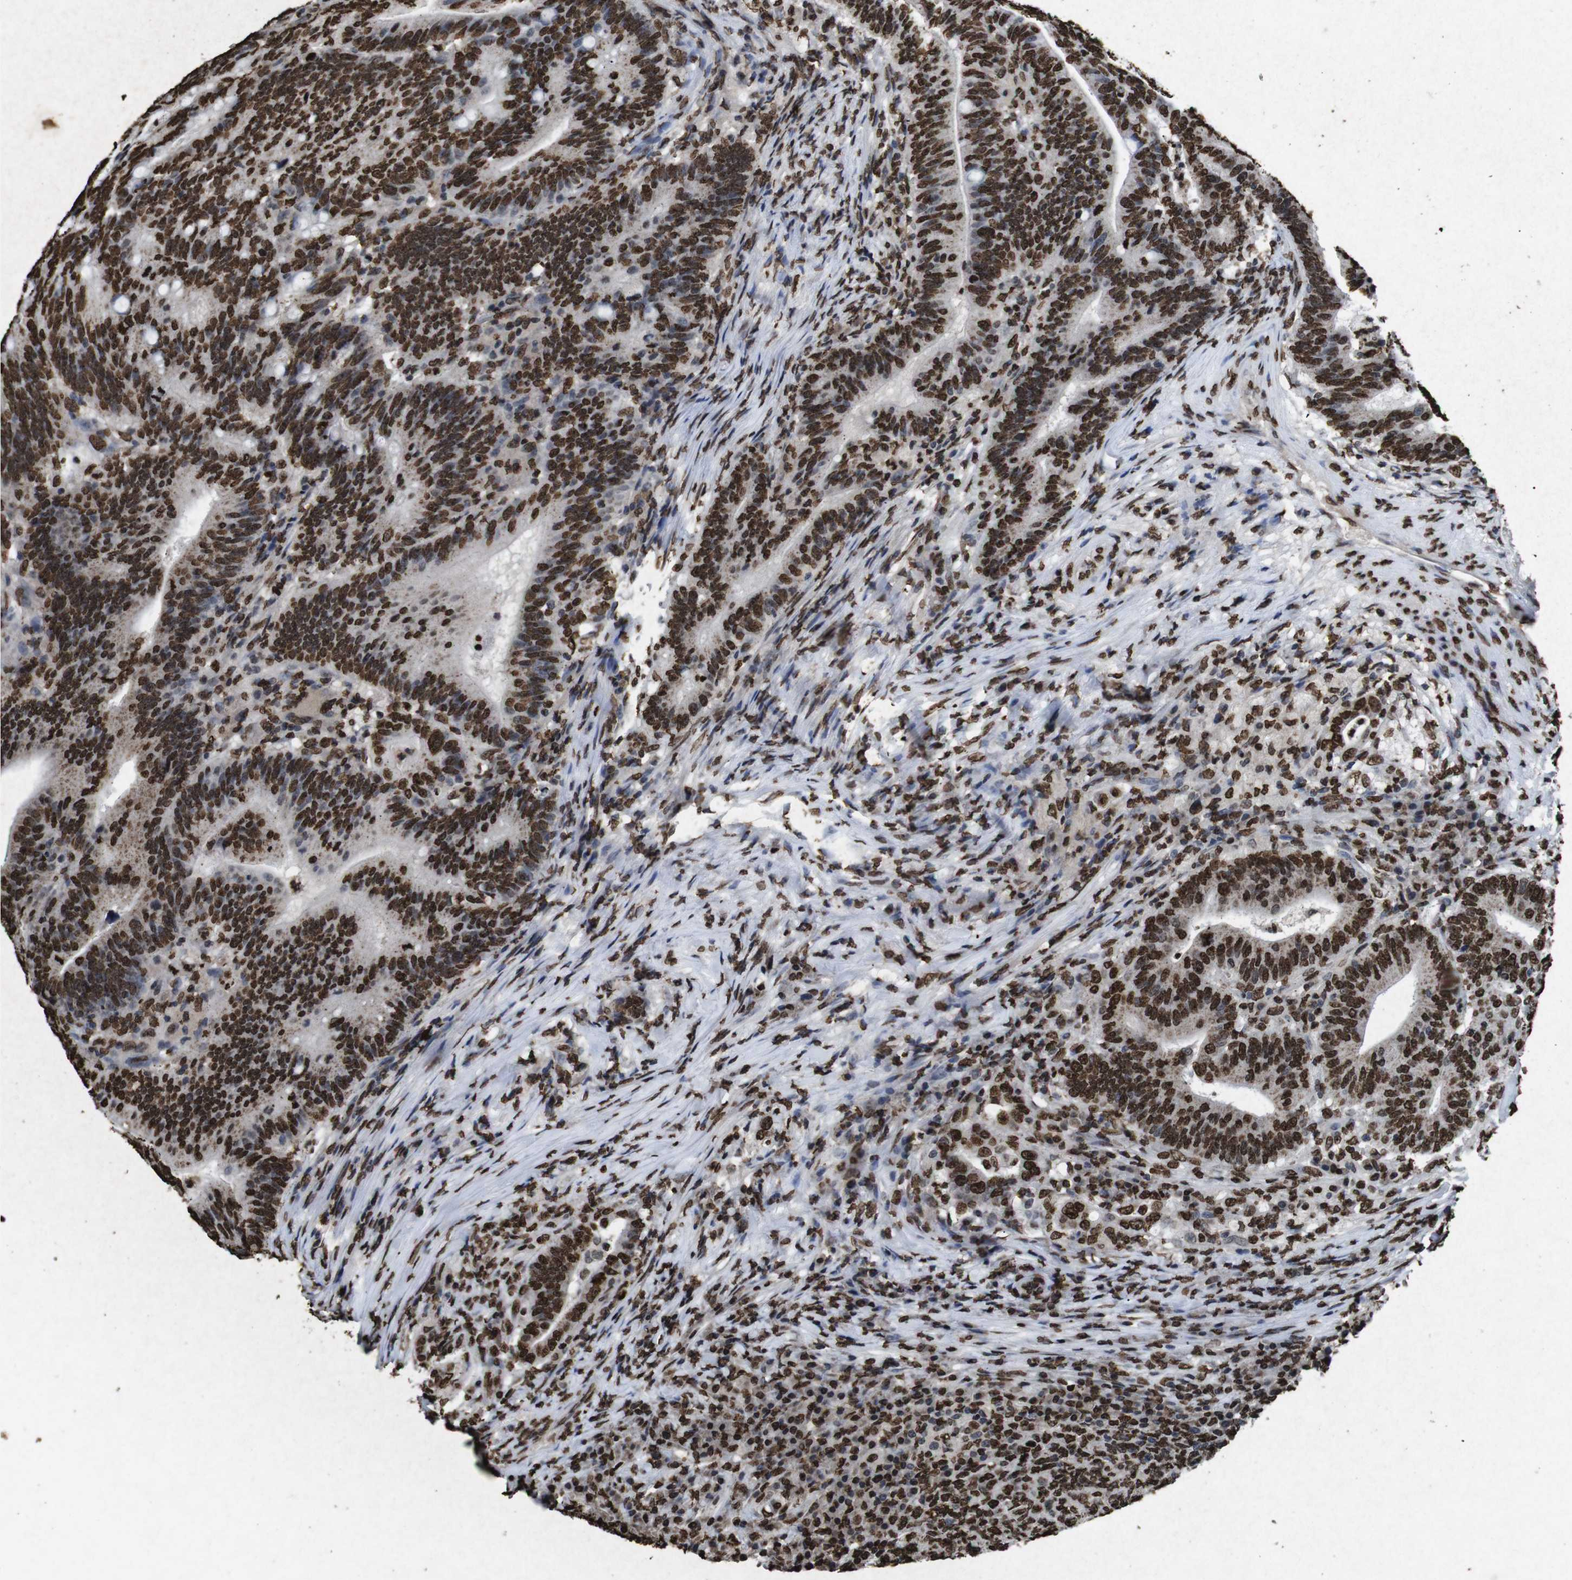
{"staining": {"intensity": "strong", "quantity": ">75%", "location": "nuclear"}, "tissue": "colorectal cancer", "cell_type": "Tumor cells", "image_type": "cancer", "snomed": [{"axis": "morphology", "description": "Normal tissue, NOS"}, {"axis": "morphology", "description": "Adenocarcinoma, NOS"}, {"axis": "topography", "description": "Colon"}], "caption": "Immunohistochemistry staining of colorectal adenocarcinoma, which demonstrates high levels of strong nuclear positivity in about >75% of tumor cells indicating strong nuclear protein positivity. The staining was performed using DAB (brown) for protein detection and nuclei were counterstained in hematoxylin (blue).", "gene": "MDM2", "patient": {"sex": "female", "age": 66}}